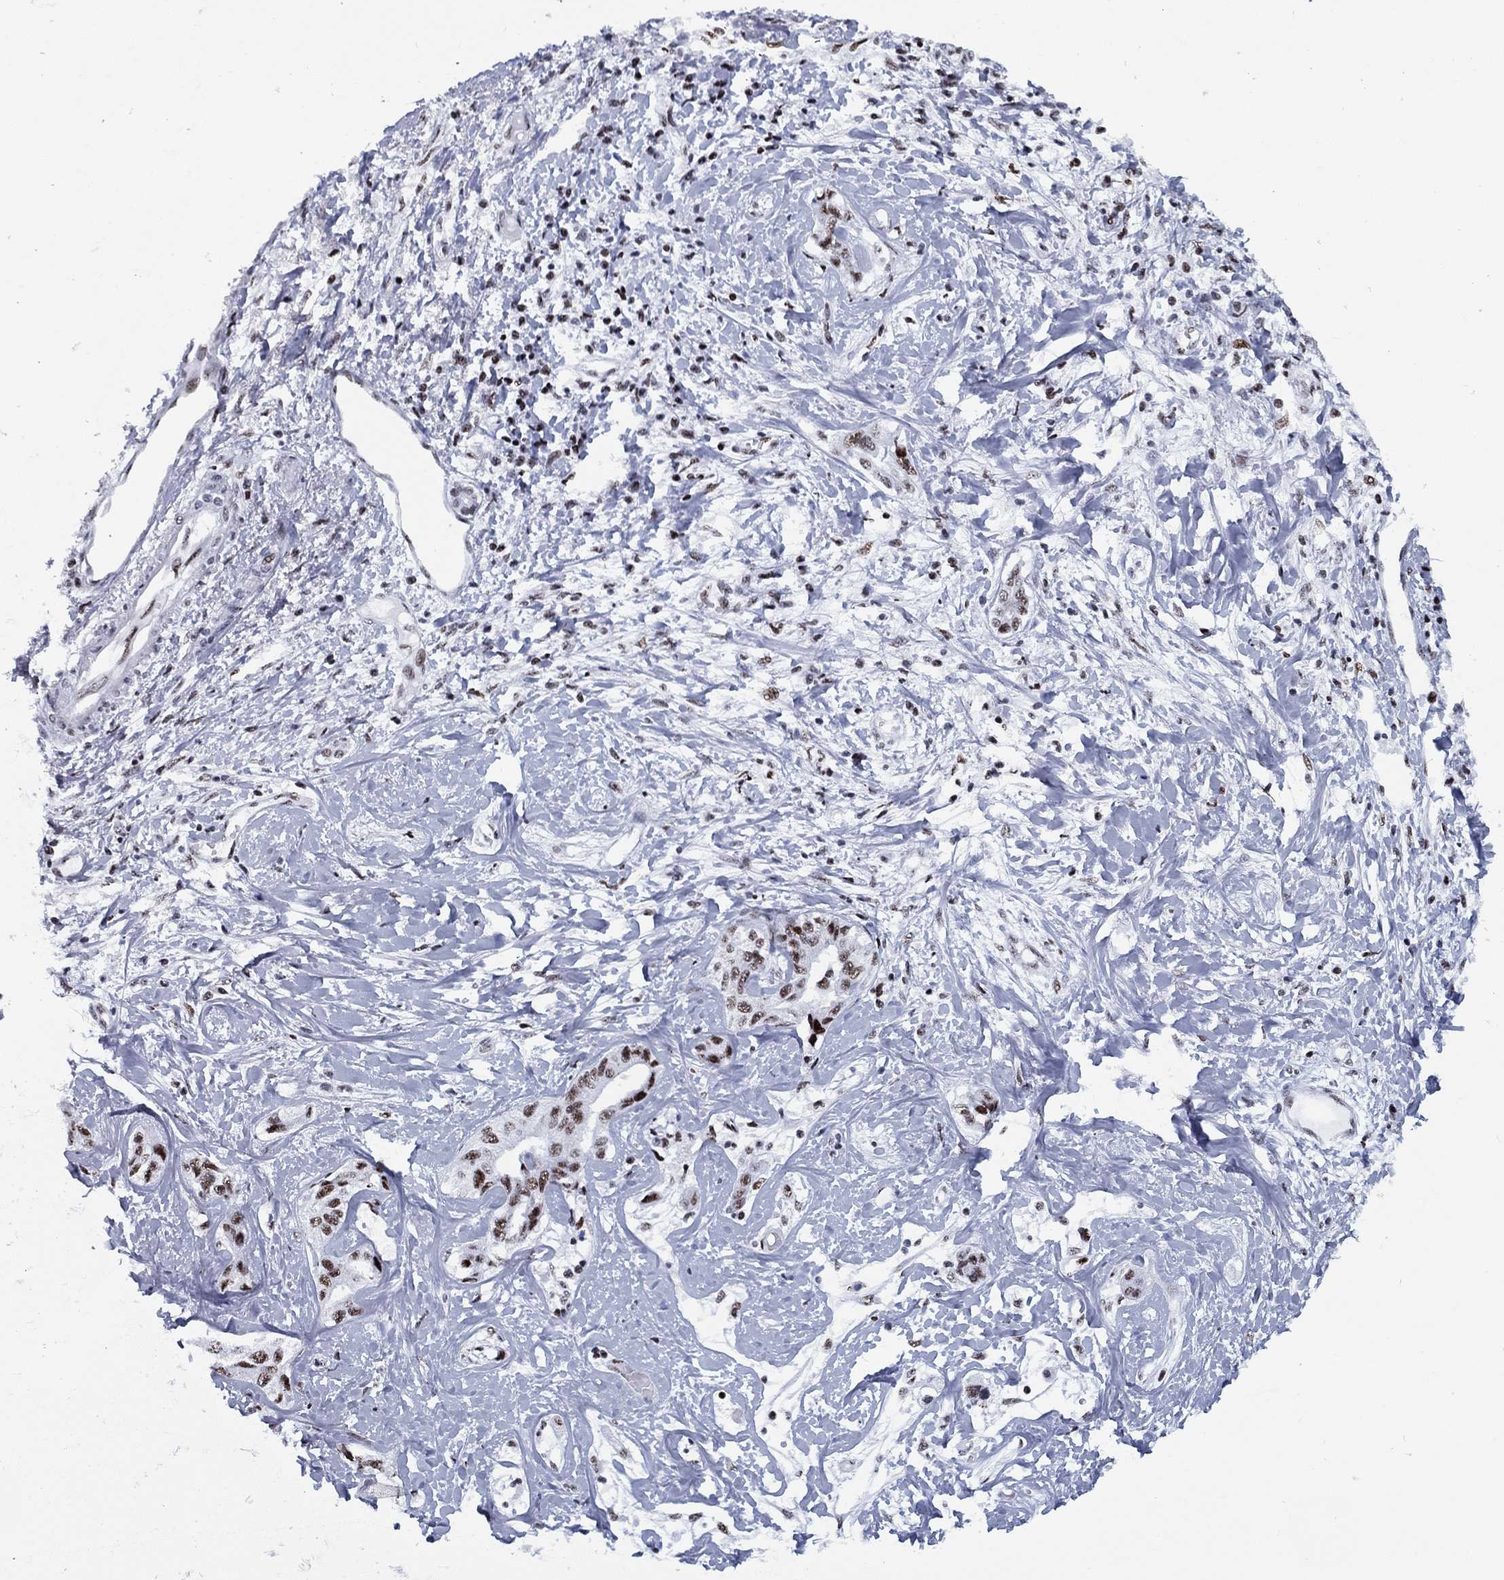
{"staining": {"intensity": "moderate", "quantity": ">75%", "location": "nuclear"}, "tissue": "liver cancer", "cell_type": "Tumor cells", "image_type": "cancer", "snomed": [{"axis": "morphology", "description": "Cholangiocarcinoma"}, {"axis": "topography", "description": "Liver"}], "caption": "Immunohistochemical staining of human liver cancer (cholangiocarcinoma) exhibits medium levels of moderate nuclear protein staining in about >75% of tumor cells. Ihc stains the protein in brown and the nuclei are stained blue.", "gene": "CYB561D2", "patient": {"sex": "male", "age": 59}}